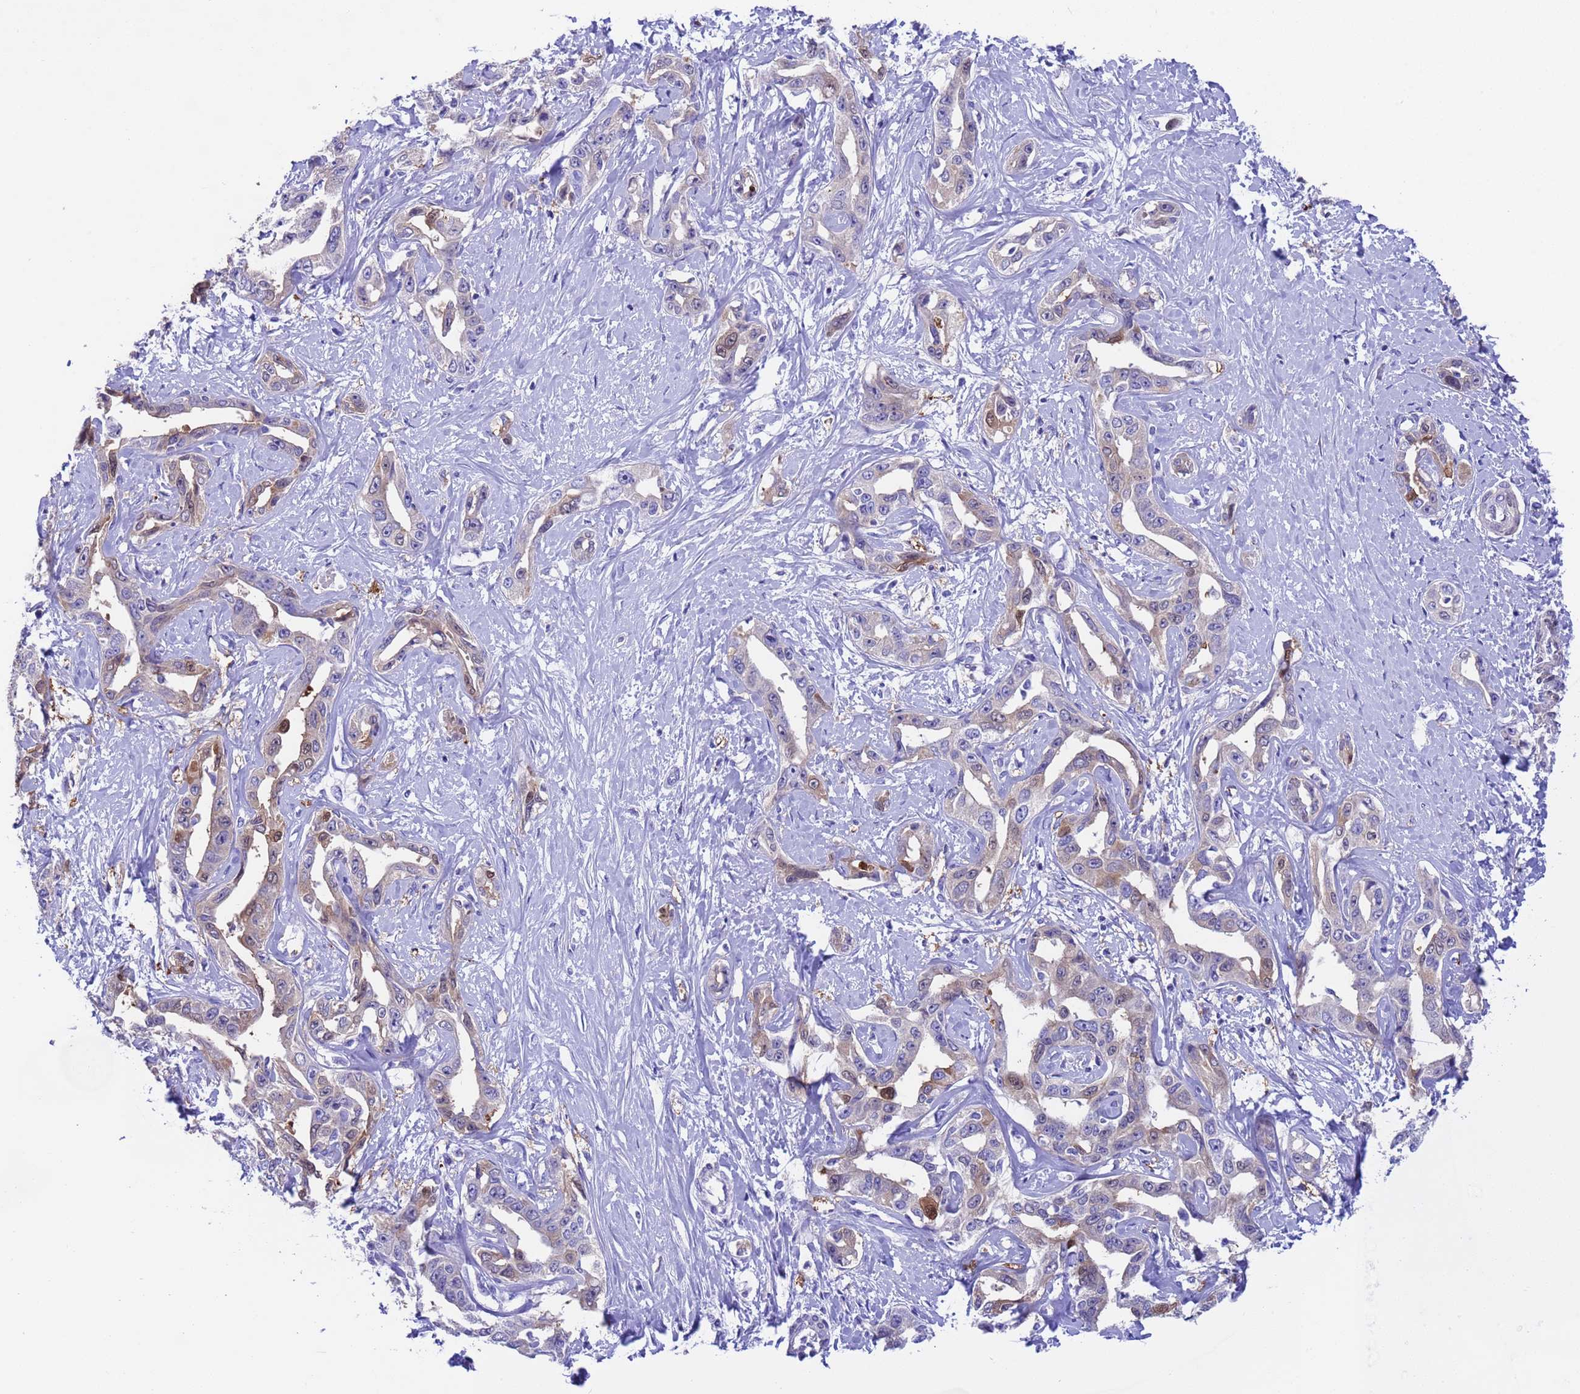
{"staining": {"intensity": "moderate", "quantity": "<25%", "location": "cytoplasmic/membranous,nuclear"}, "tissue": "liver cancer", "cell_type": "Tumor cells", "image_type": "cancer", "snomed": [{"axis": "morphology", "description": "Cholangiocarcinoma"}, {"axis": "topography", "description": "Liver"}], "caption": "An immunohistochemistry (IHC) histopathology image of tumor tissue is shown. Protein staining in brown labels moderate cytoplasmic/membranous and nuclear positivity in liver cancer (cholangiocarcinoma) within tumor cells. (Brightfield microscopy of DAB IHC at high magnification).", "gene": "C6orf47", "patient": {"sex": "male", "age": 59}}